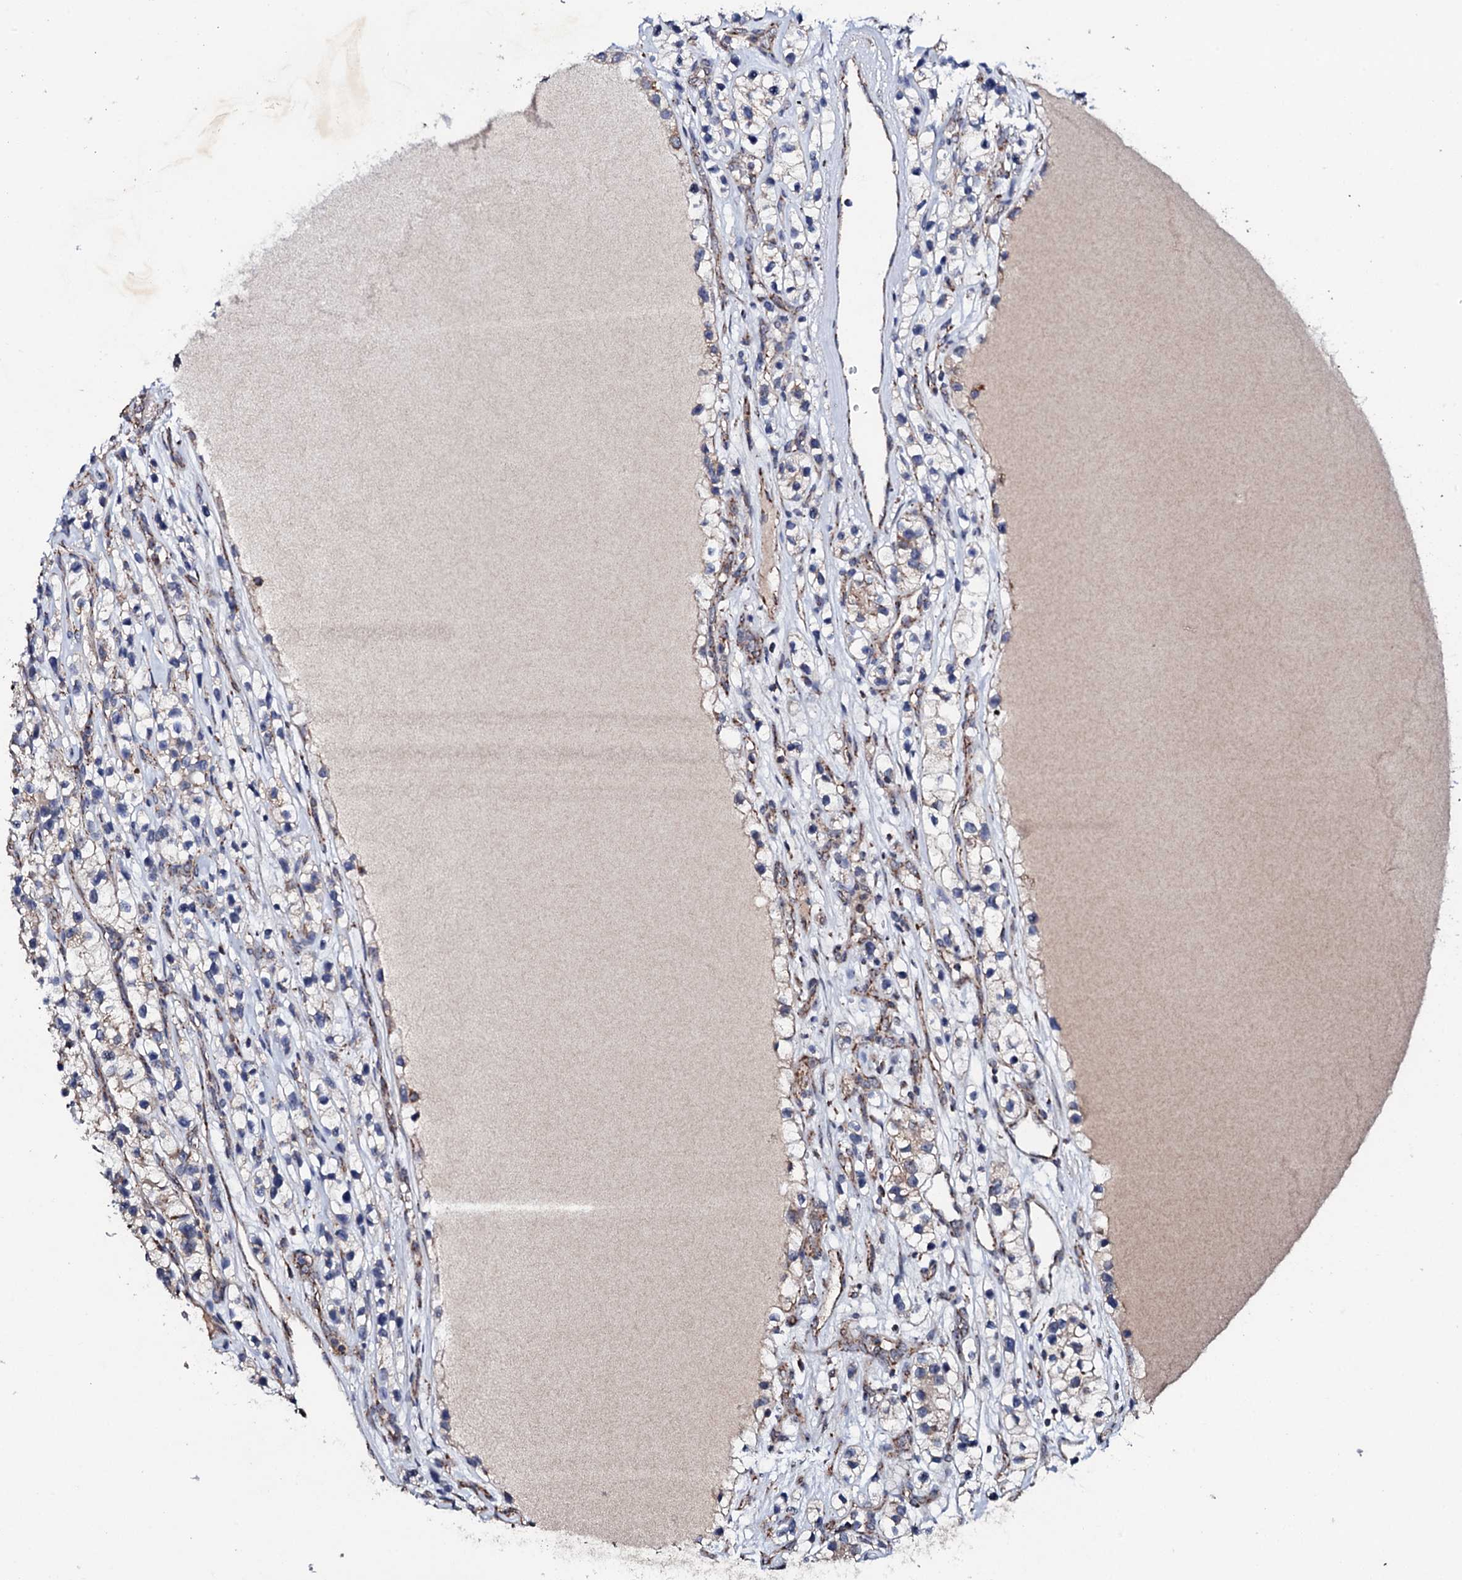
{"staining": {"intensity": "weak", "quantity": "25%-75%", "location": "cytoplasmic/membranous"}, "tissue": "renal cancer", "cell_type": "Tumor cells", "image_type": "cancer", "snomed": [{"axis": "morphology", "description": "Adenocarcinoma, NOS"}, {"axis": "topography", "description": "Kidney"}], "caption": "The photomicrograph displays staining of renal cancer, revealing weak cytoplasmic/membranous protein expression (brown color) within tumor cells.", "gene": "MTIF3", "patient": {"sex": "female", "age": 57}}